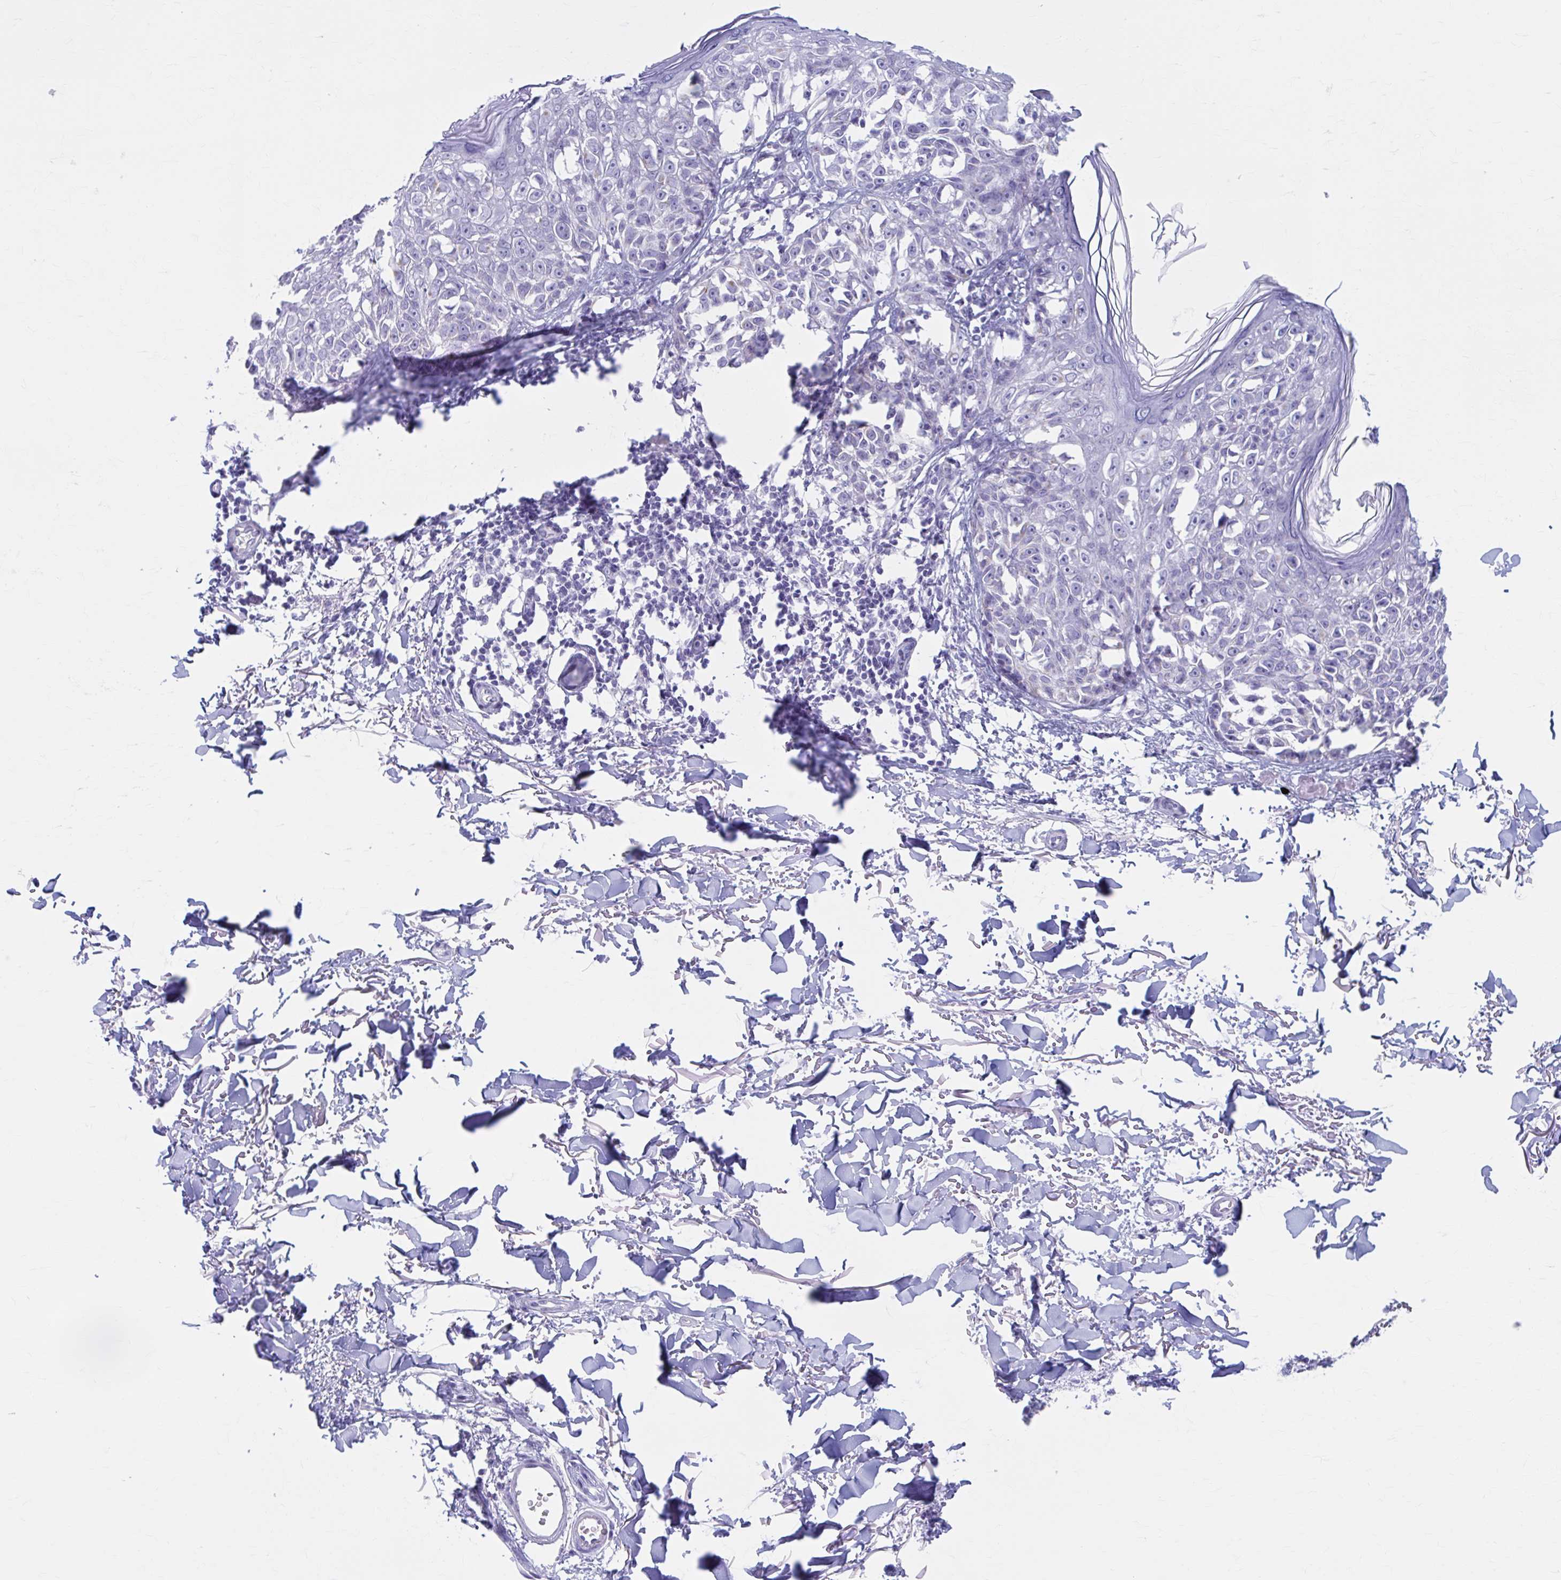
{"staining": {"intensity": "negative", "quantity": "none", "location": "none"}, "tissue": "melanoma", "cell_type": "Tumor cells", "image_type": "cancer", "snomed": [{"axis": "morphology", "description": "Malignant melanoma, NOS"}, {"axis": "topography", "description": "Skin"}], "caption": "Human malignant melanoma stained for a protein using IHC demonstrates no expression in tumor cells.", "gene": "KCNE2", "patient": {"sex": "male", "age": 73}}